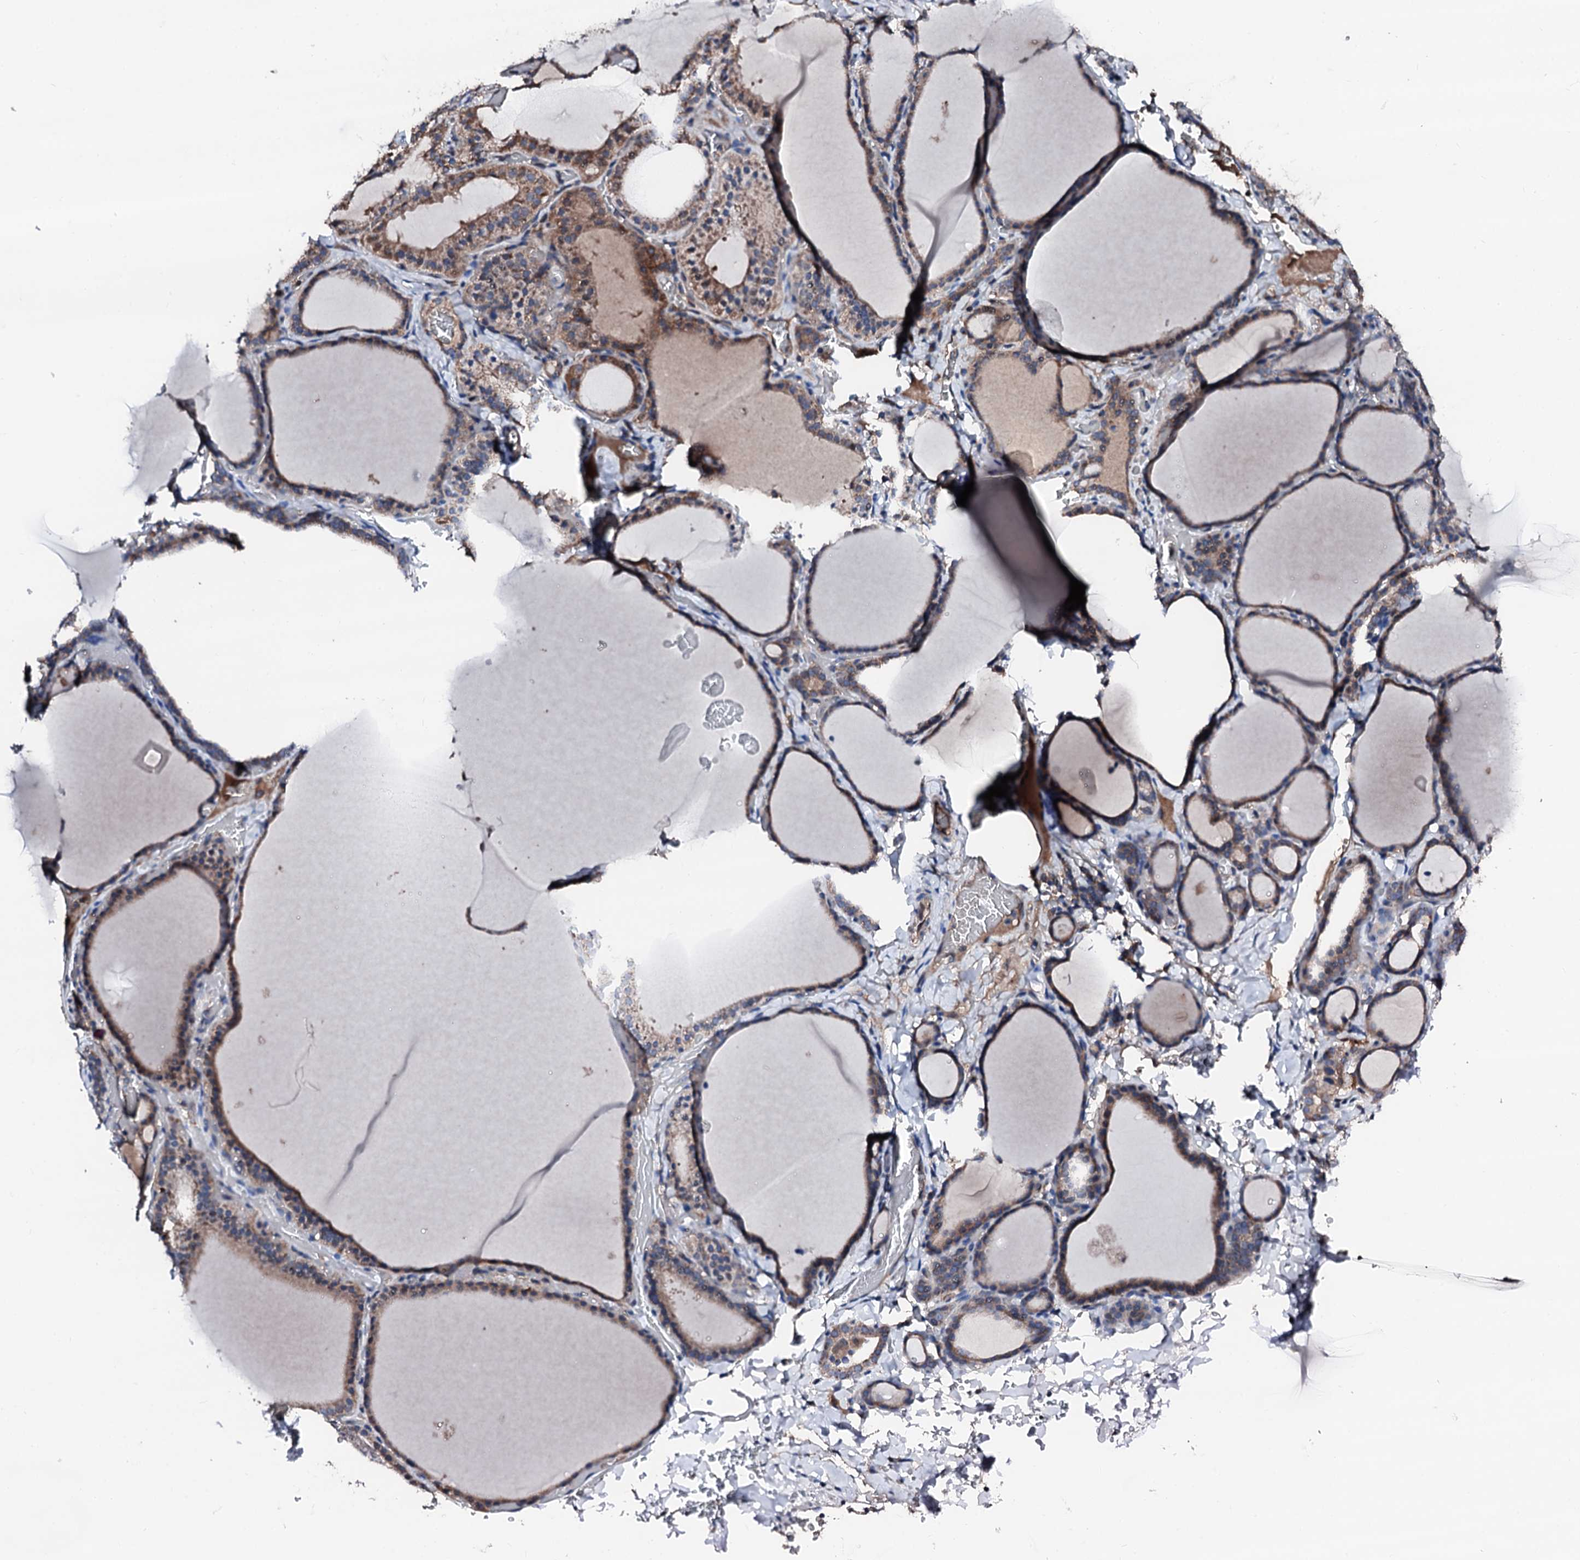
{"staining": {"intensity": "moderate", "quantity": "25%-75%", "location": "cytoplasmic/membranous"}, "tissue": "thyroid gland", "cell_type": "Glandular cells", "image_type": "normal", "snomed": [{"axis": "morphology", "description": "Normal tissue, NOS"}, {"axis": "topography", "description": "Thyroid gland"}], "caption": "Immunohistochemistry of benign thyroid gland reveals medium levels of moderate cytoplasmic/membranous positivity in about 25%-75% of glandular cells. Ihc stains the protein in brown and the nuclei are stained blue.", "gene": "TRAFD1", "patient": {"sex": "female", "age": 39}}